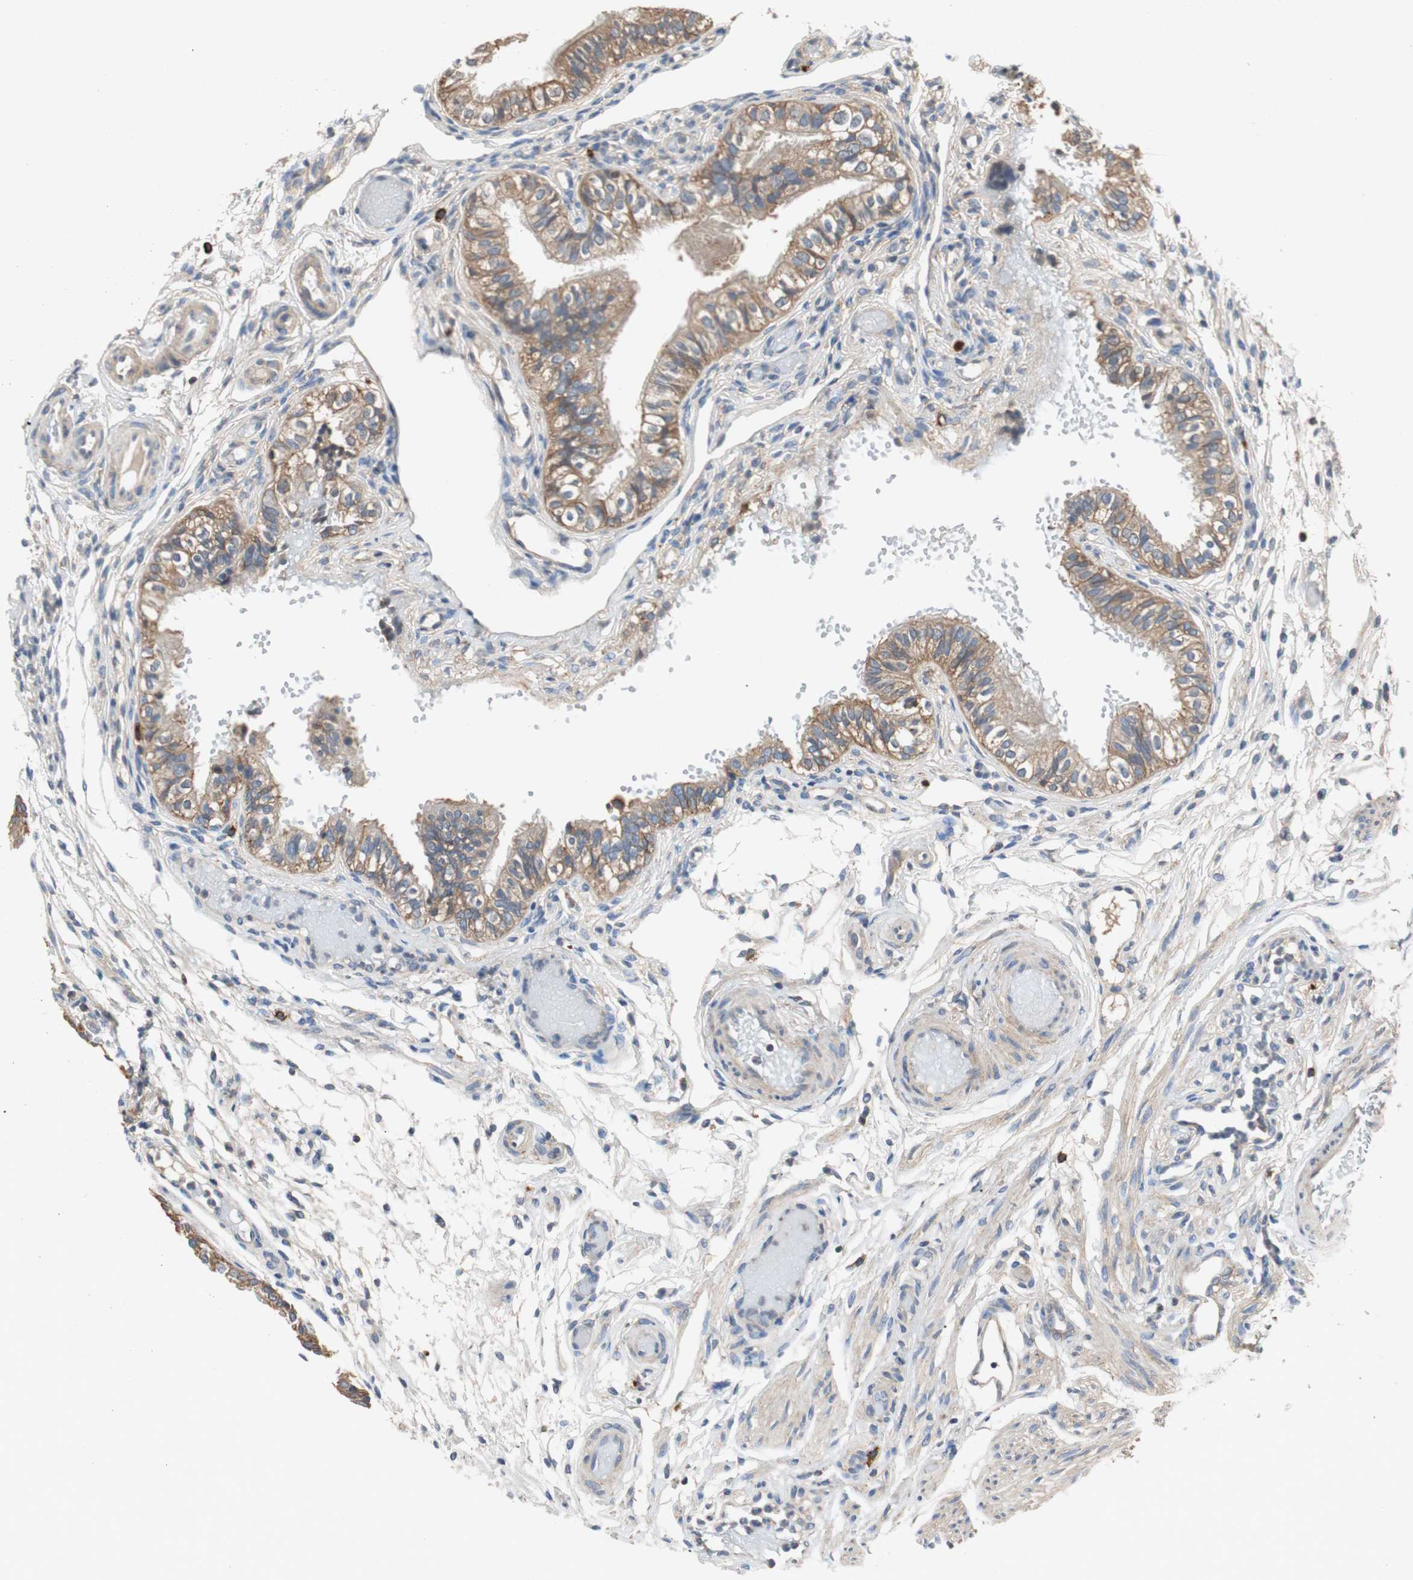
{"staining": {"intensity": "moderate", "quantity": ">75%", "location": "cytoplasmic/membranous"}, "tissue": "fallopian tube", "cell_type": "Glandular cells", "image_type": "normal", "snomed": [{"axis": "morphology", "description": "Normal tissue, NOS"}, {"axis": "morphology", "description": "Dermoid, NOS"}, {"axis": "topography", "description": "Fallopian tube"}], "caption": "Immunohistochemistry photomicrograph of unremarkable fallopian tube: fallopian tube stained using IHC reveals medium levels of moderate protein expression localized specifically in the cytoplasmic/membranous of glandular cells, appearing as a cytoplasmic/membranous brown color.", "gene": "TNFRSF14", "patient": {"sex": "female", "age": 33}}